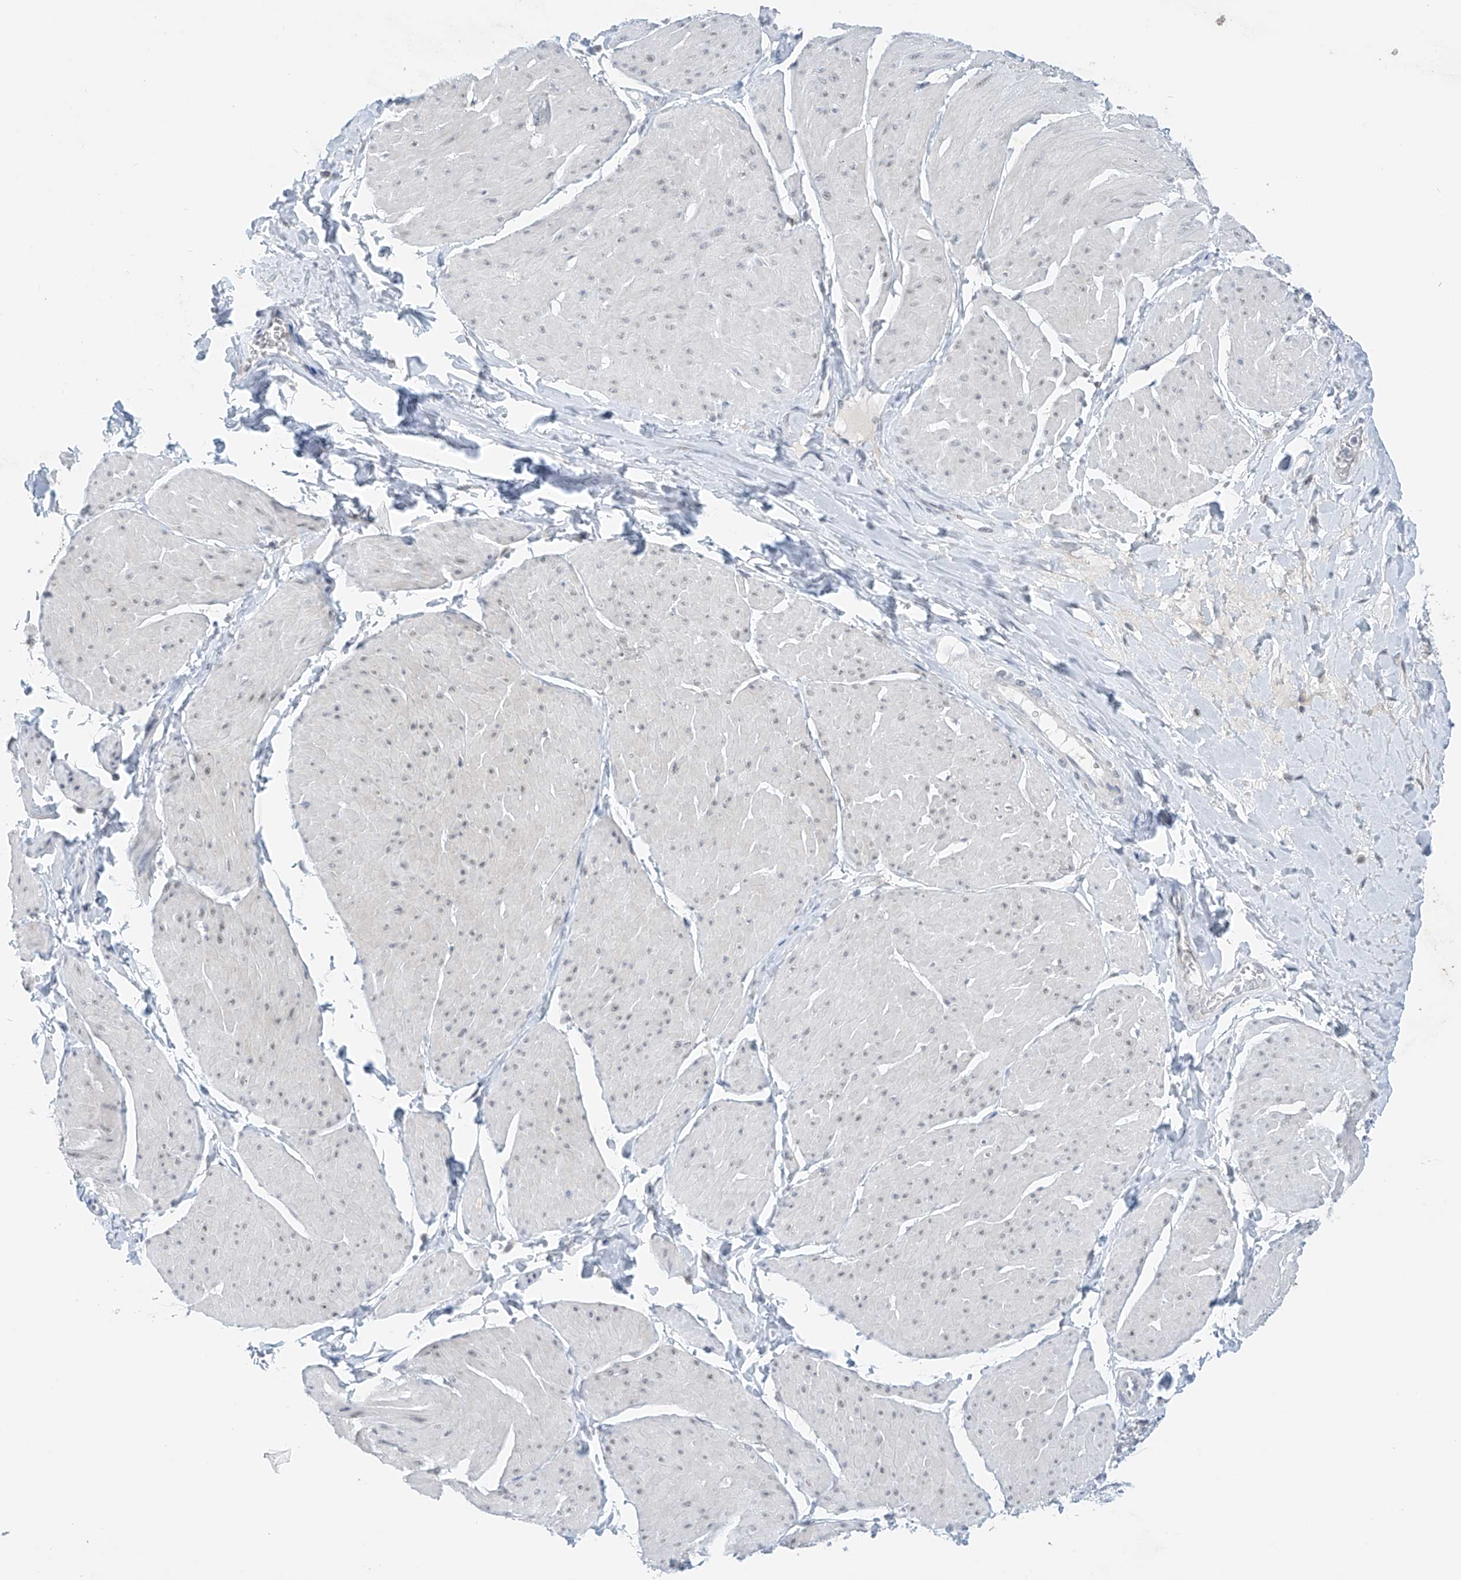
{"staining": {"intensity": "weak", "quantity": "<25%", "location": "nuclear"}, "tissue": "smooth muscle", "cell_type": "Smooth muscle cells", "image_type": "normal", "snomed": [{"axis": "morphology", "description": "Urothelial carcinoma, High grade"}, {"axis": "topography", "description": "Urinary bladder"}], "caption": "An immunohistochemistry (IHC) histopathology image of unremarkable smooth muscle is shown. There is no staining in smooth muscle cells of smooth muscle.", "gene": "APLF", "patient": {"sex": "male", "age": 46}}